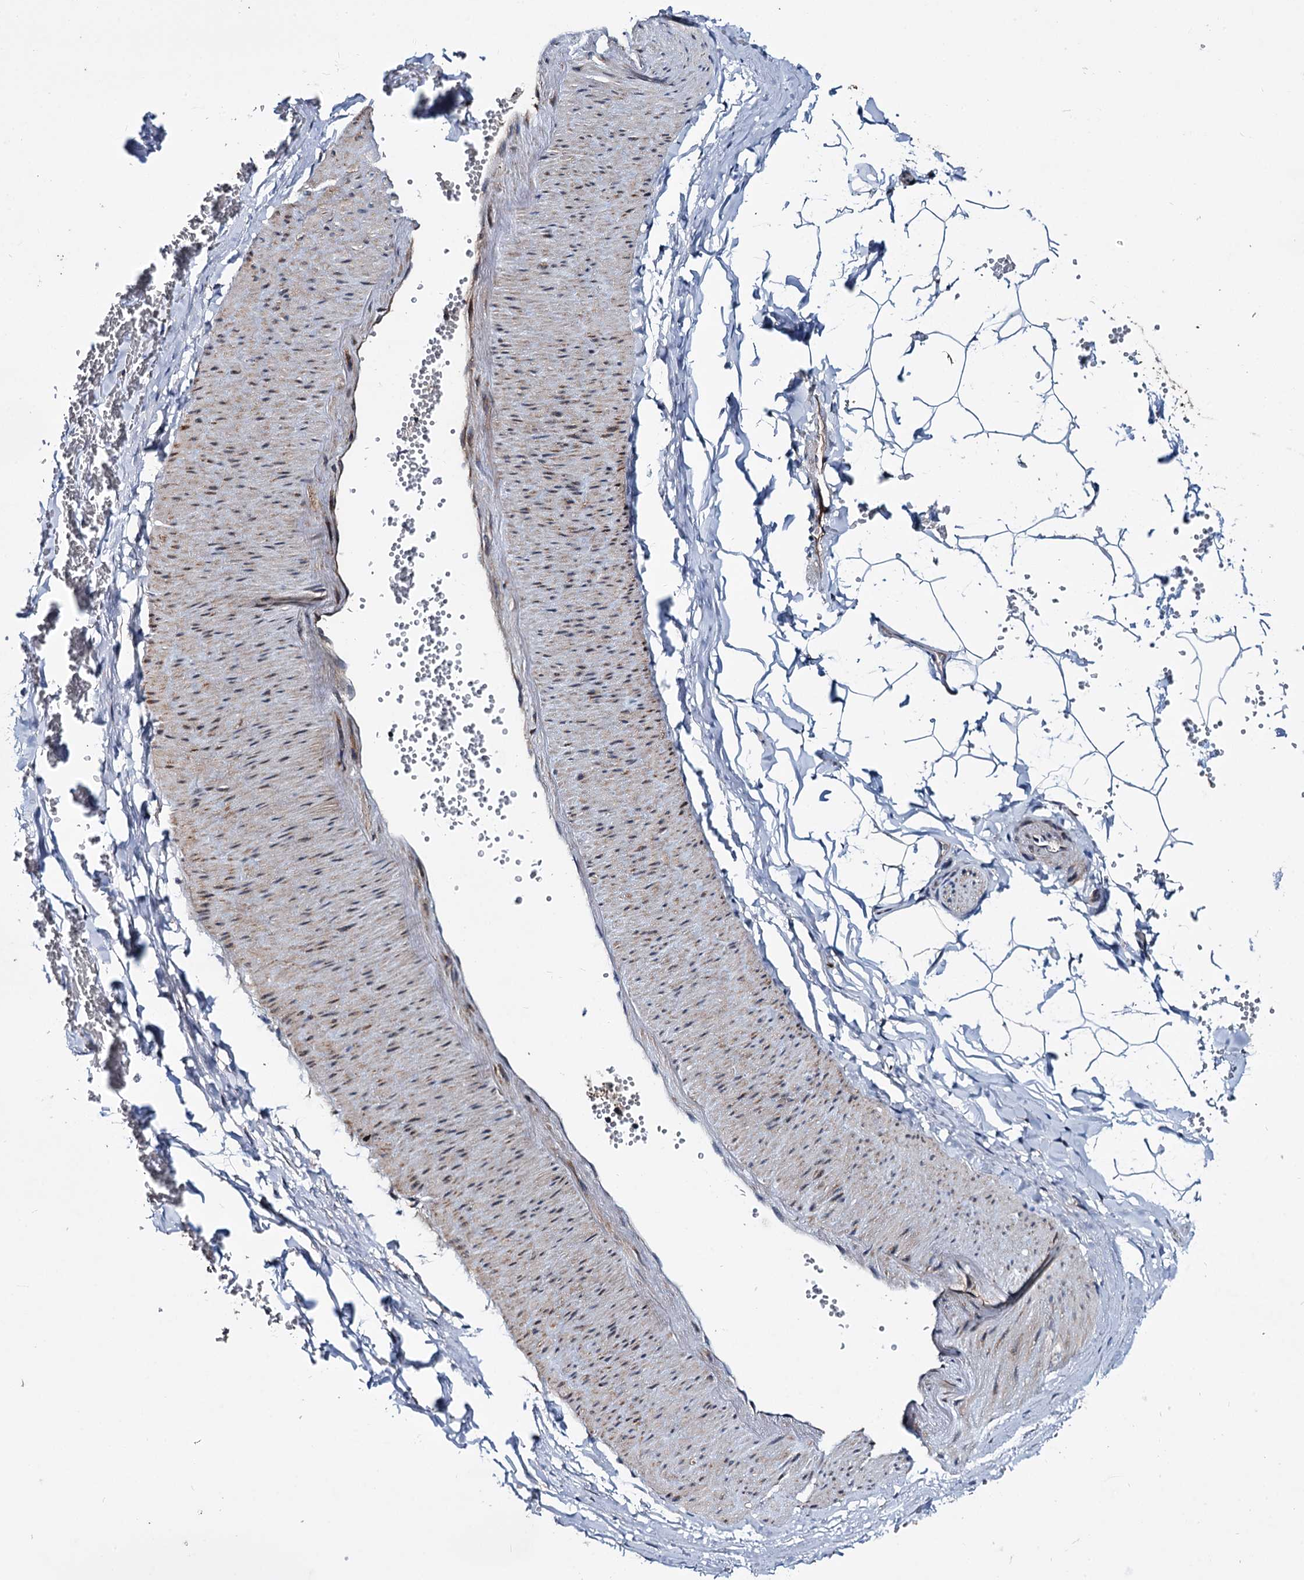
{"staining": {"intensity": "weak", "quantity": "<25%", "location": "cytoplasmic/membranous"}, "tissue": "adipose tissue", "cell_type": "Adipocytes", "image_type": "normal", "snomed": [{"axis": "morphology", "description": "Normal tissue, NOS"}, {"axis": "topography", "description": "Gallbladder"}, {"axis": "topography", "description": "Peripheral nerve tissue"}], "caption": "Normal adipose tissue was stained to show a protein in brown. There is no significant expression in adipocytes.", "gene": "ARHGAP42", "patient": {"sex": "male", "age": 38}}